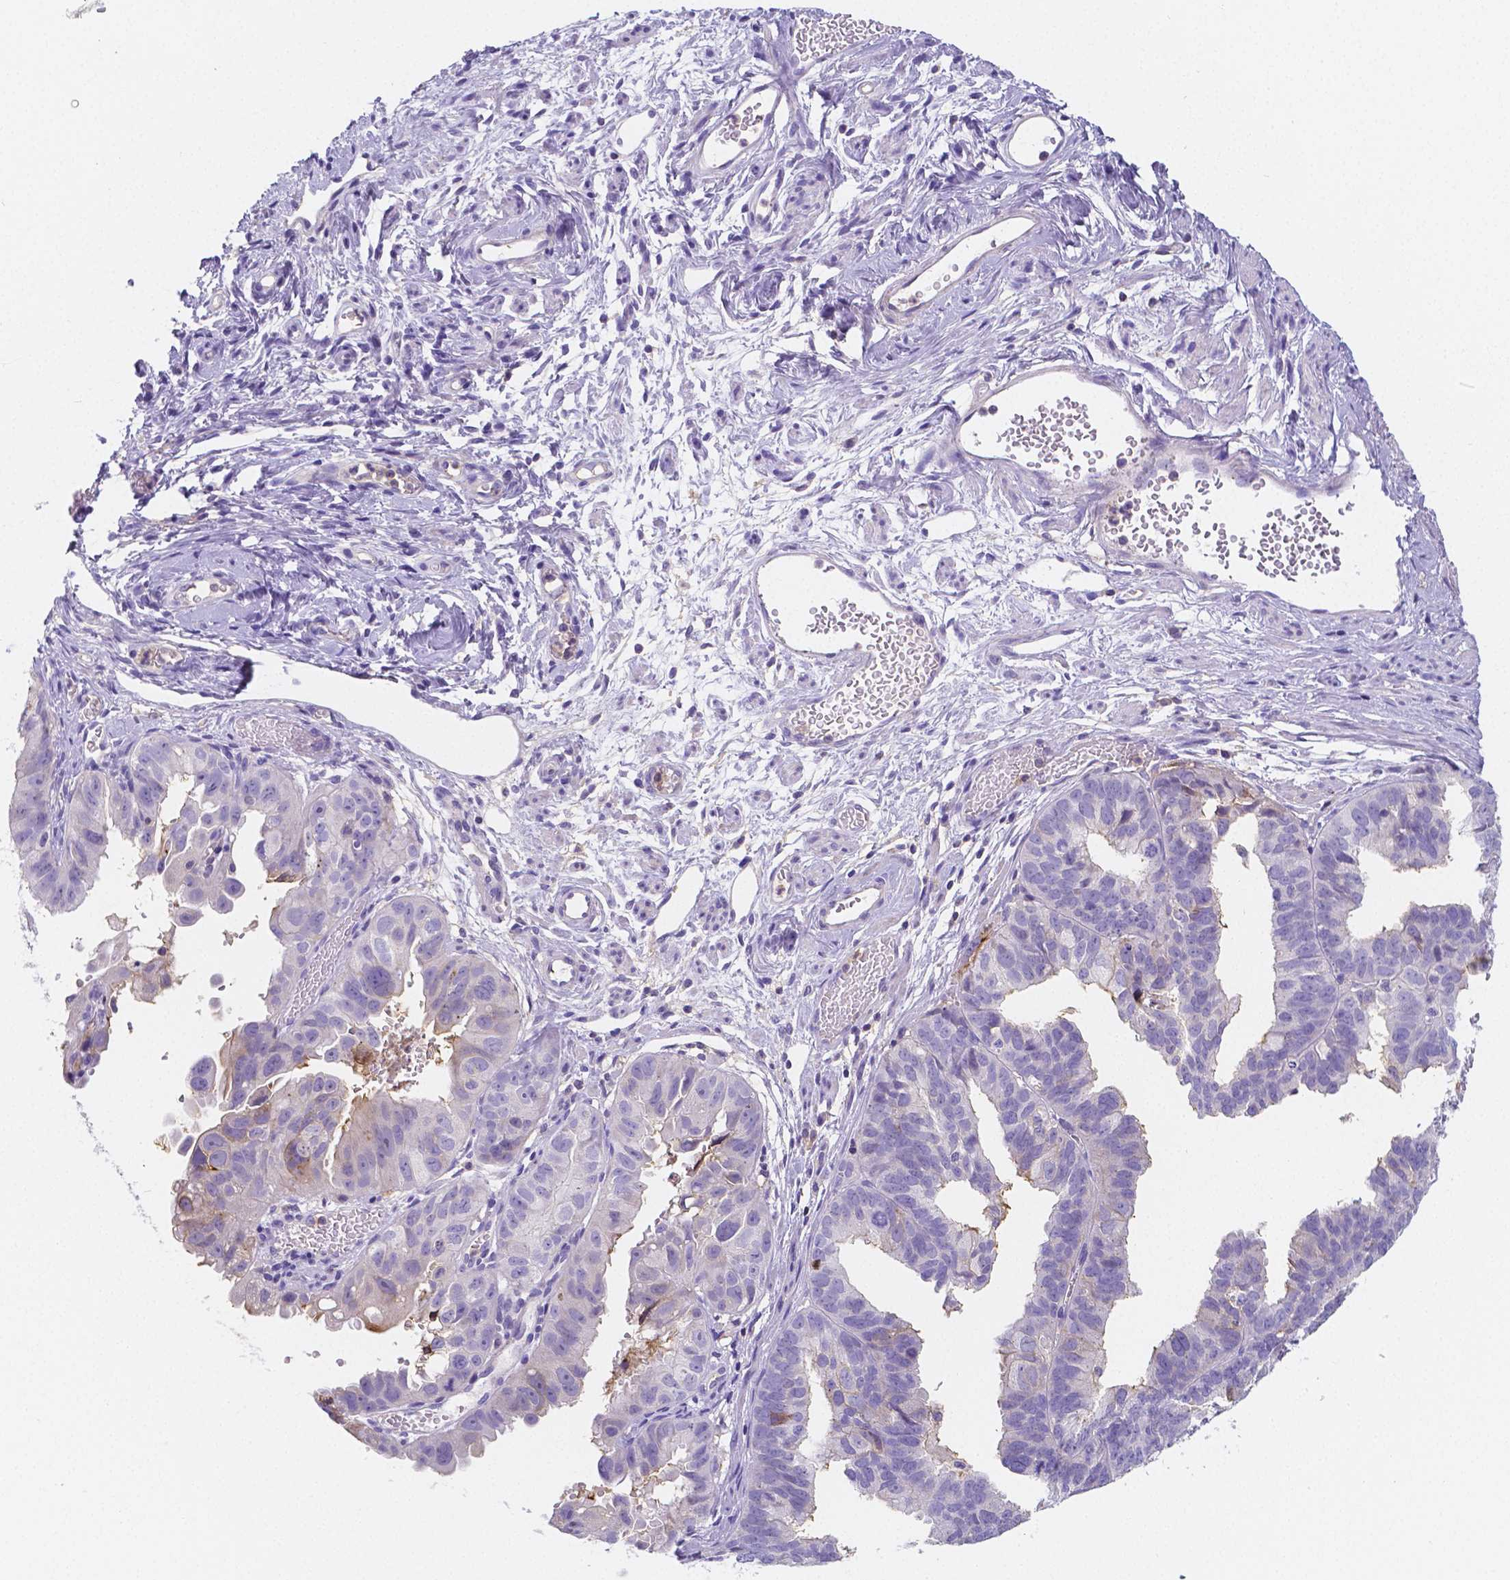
{"staining": {"intensity": "negative", "quantity": "none", "location": "none"}, "tissue": "ovarian cancer", "cell_type": "Tumor cells", "image_type": "cancer", "snomed": [{"axis": "morphology", "description": "Carcinoma, endometroid"}, {"axis": "topography", "description": "Ovary"}], "caption": "Tumor cells show no significant protein expression in endometroid carcinoma (ovarian).", "gene": "GABRD", "patient": {"sex": "female", "age": 85}}